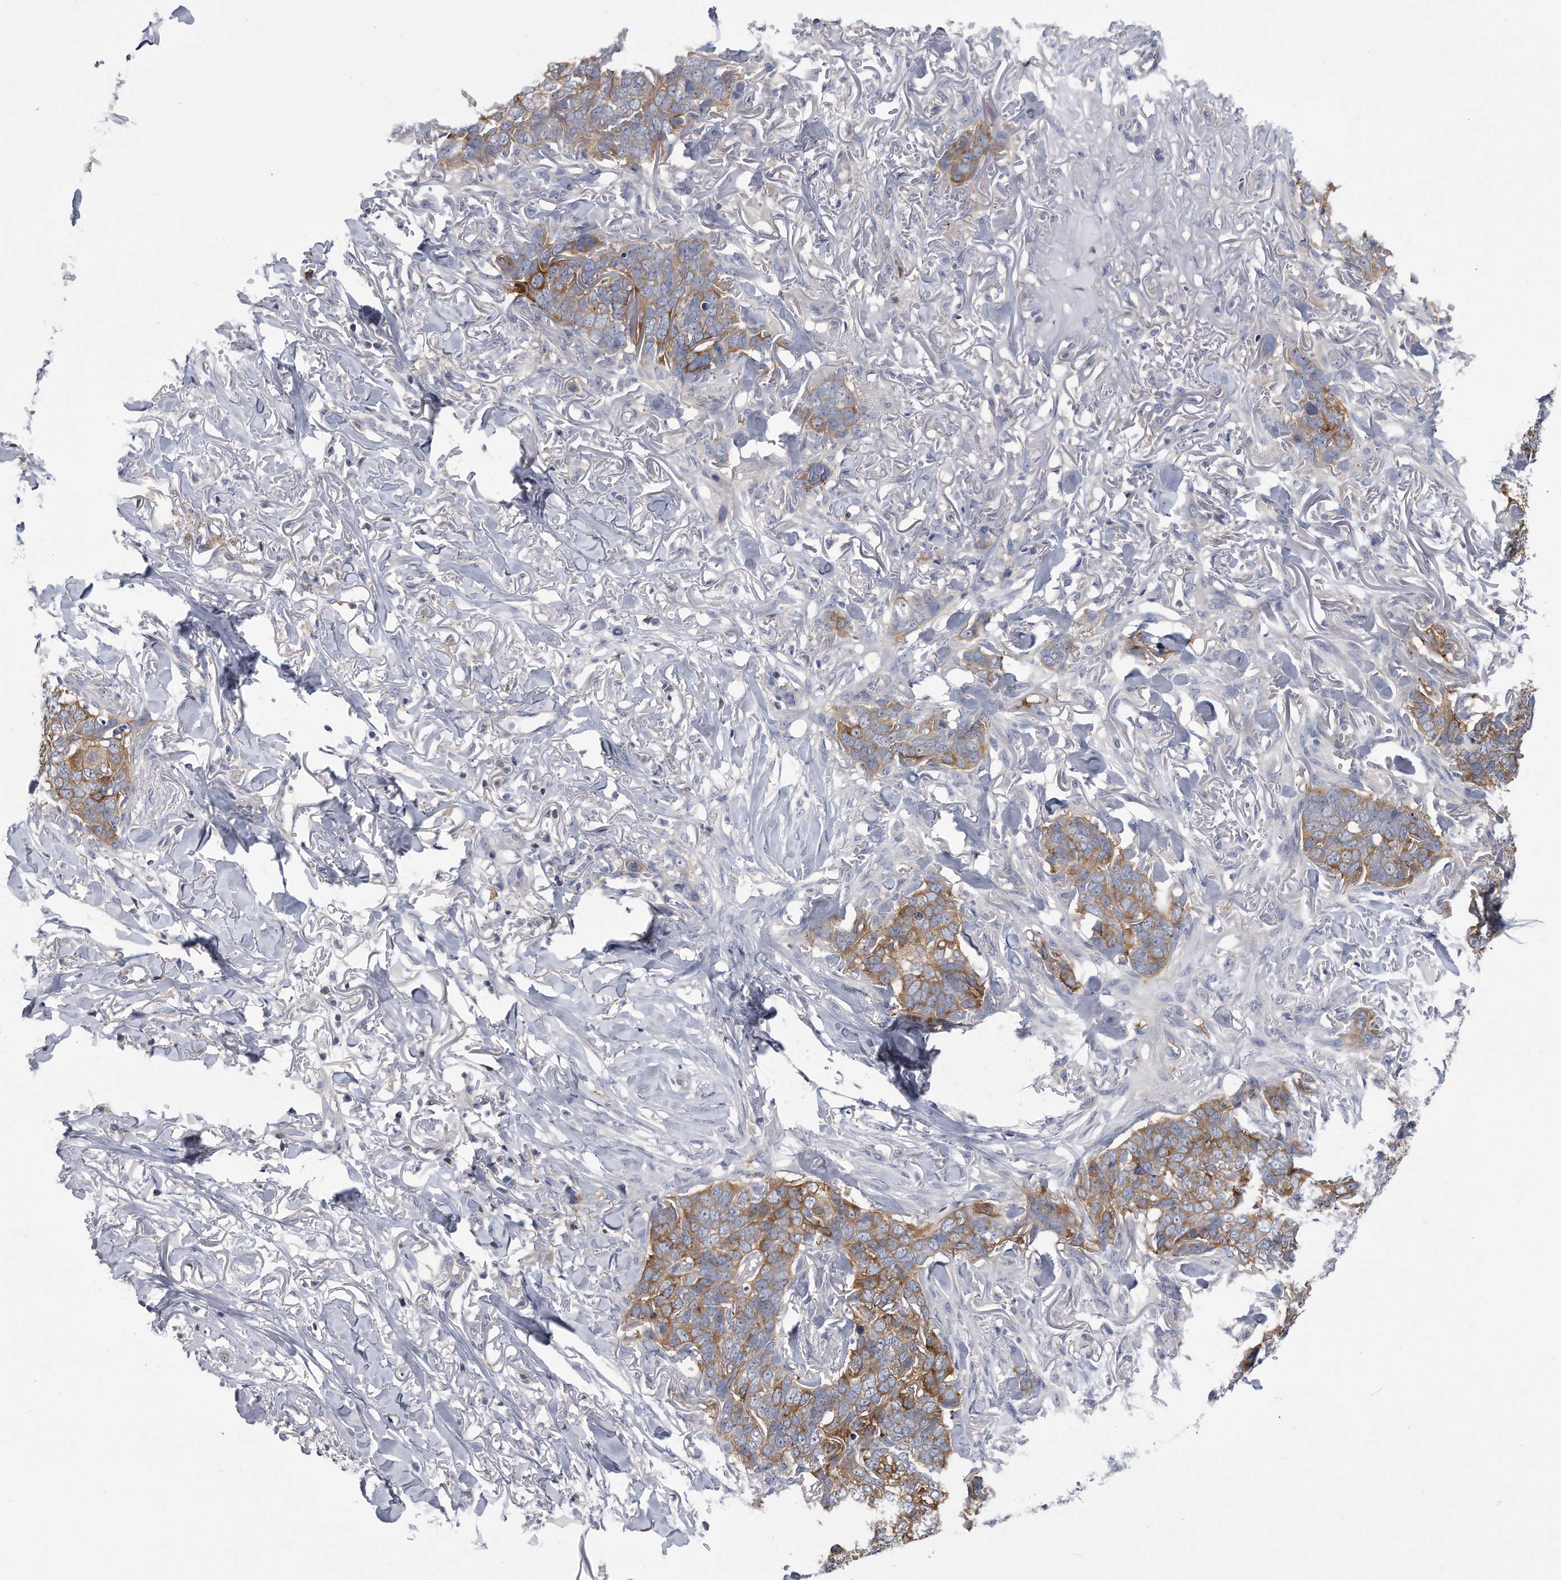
{"staining": {"intensity": "moderate", "quantity": "25%-75%", "location": "cytoplasmic/membranous"}, "tissue": "skin cancer", "cell_type": "Tumor cells", "image_type": "cancer", "snomed": [{"axis": "morphology", "description": "Normal tissue, NOS"}, {"axis": "morphology", "description": "Basal cell carcinoma"}, {"axis": "topography", "description": "Skin"}], "caption": "Immunohistochemistry (DAB (3,3'-diaminobenzidine)) staining of human skin basal cell carcinoma displays moderate cytoplasmic/membranous protein expression in about 25%-75% of tumor cells.", "gene": "PYGB", "patient": {"sex": "male", "age": 77}}